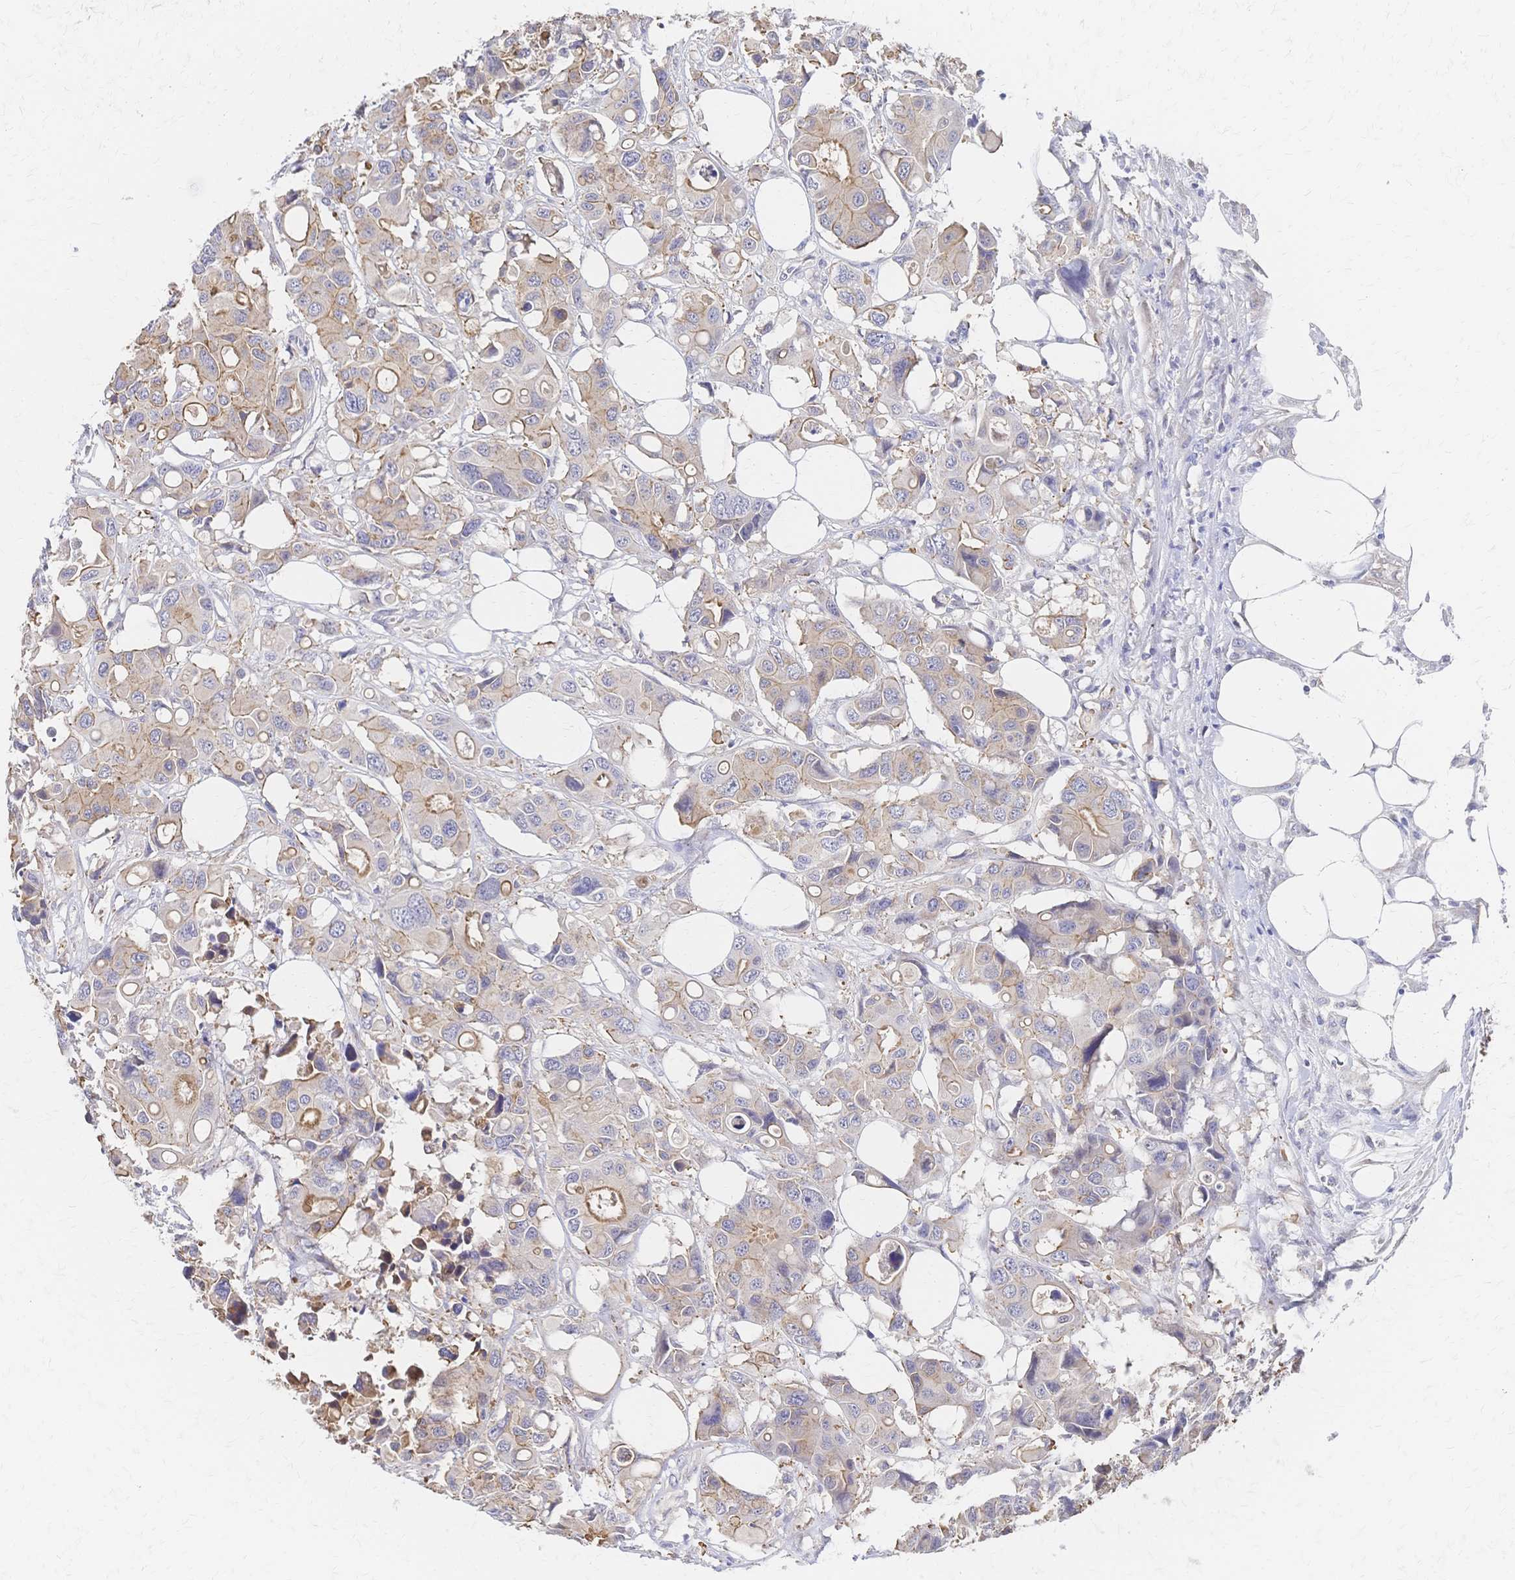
{"staining": {"intensity": "moderate", "quantity": "<25%", "location": "cytoplasmic/membranous"}, "tissue": "colorectal cancer", "cell_type": "Tumor cells", "image_type": "cancer", "snomed": [{"axis": "morphology", "description": "Adenocarcinoma, NOS"}, {"axis": "topography", "description": "Colon"}], "caption": "A photomicrograph showing moderate cytoplasmic/membranous expression in approximately <25% of tumor cells in colorectal adenocarcinoma, as visualized by brown immunohistochemical staining.", "gene": "SLC5A1", "patient": {"sex": "male", "age": 77}}